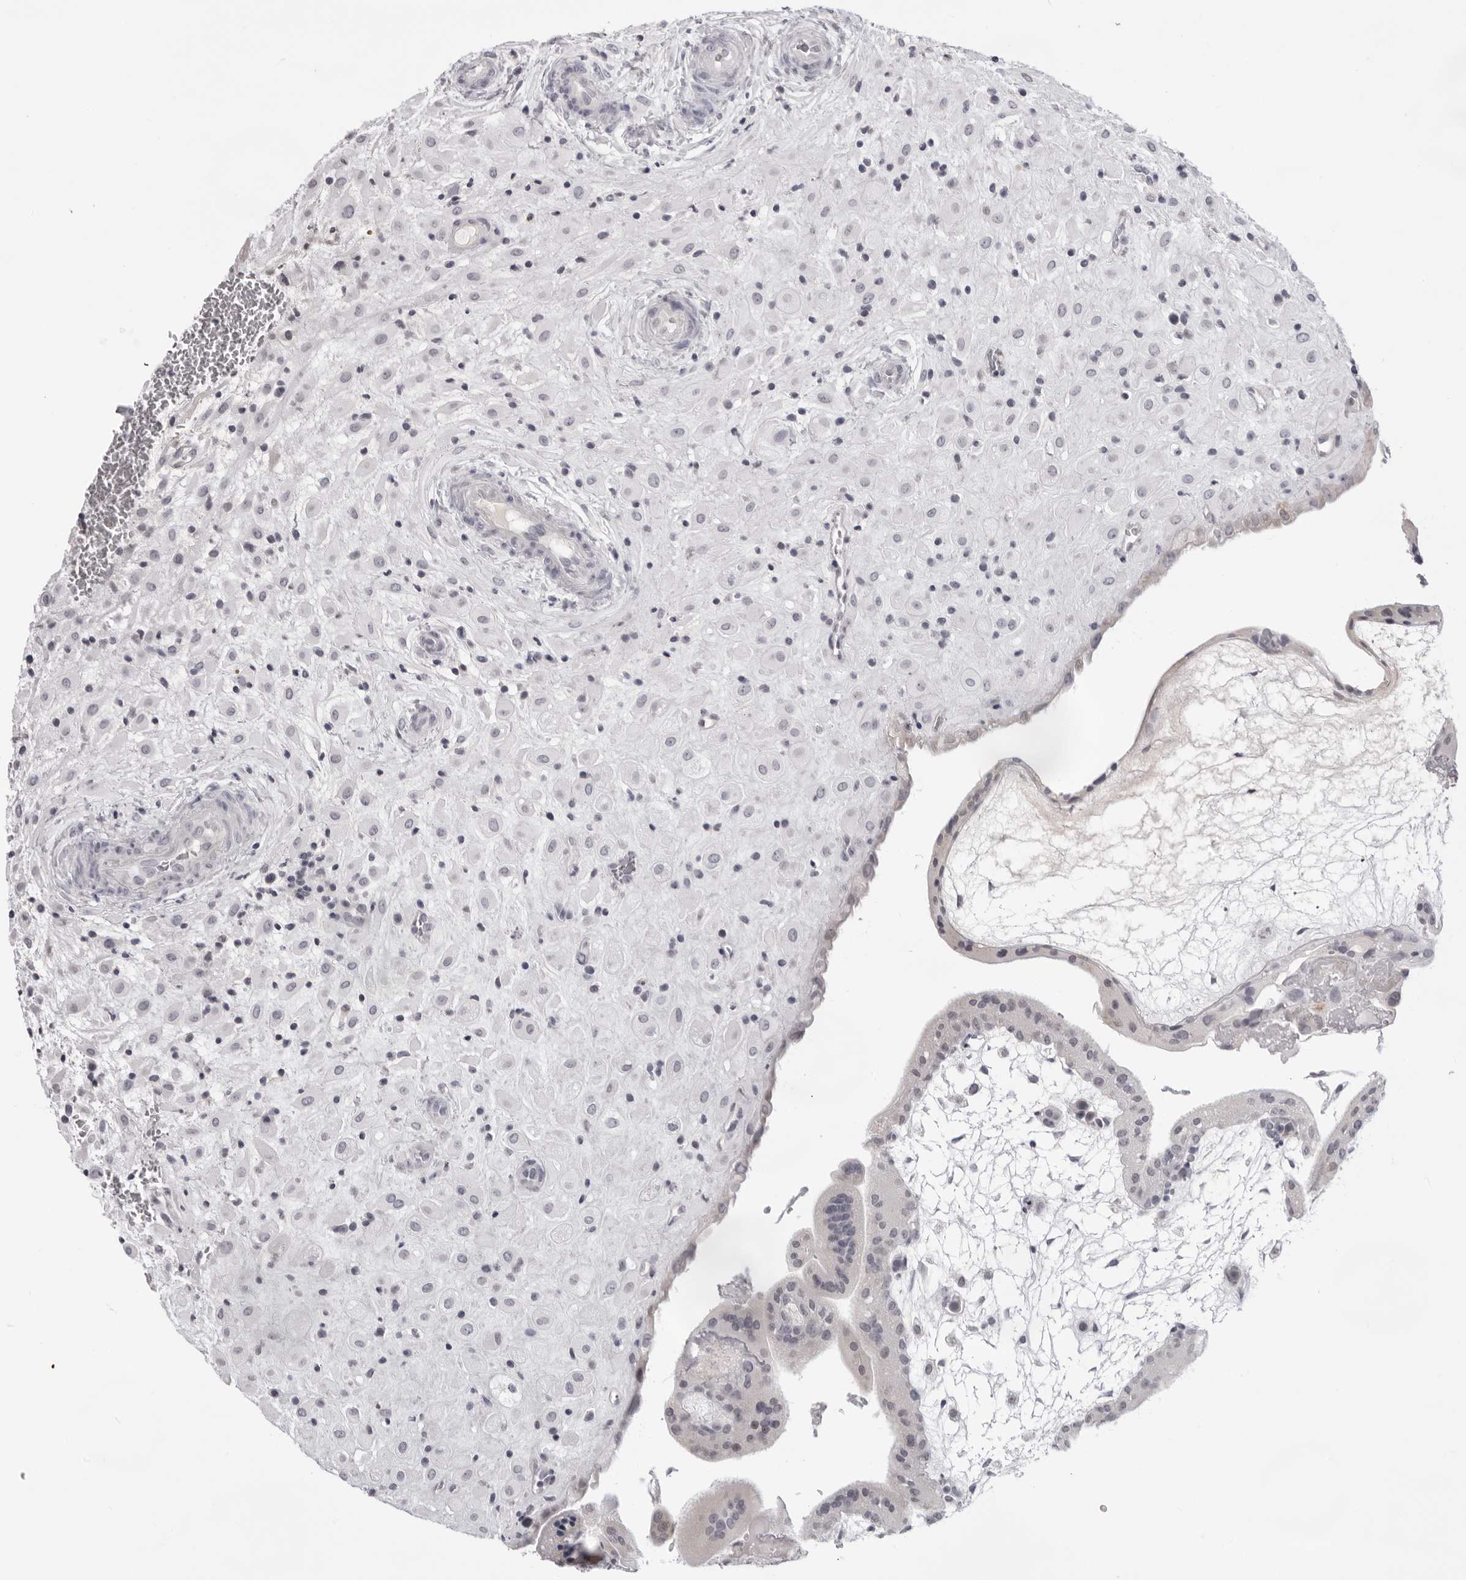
{"staining": {"intensity": "weak", "quantity": "<25%", "location": "cytoplasmic/membranous"}, "tissue": "placenta", "cell_type": "Decidual cells", "image_type": "normal", "snomed": [{"axis": "morphology", "description": "Normal tissue, NOS"}, {"axis": "topography", "description": "Placenta"}], "caption": "Immunohistochemical staining of benign human placenta reveals no significant positivity in decidual cells.", "gene": "ACP6", "patient": {"sex": "female", "age": 35}}